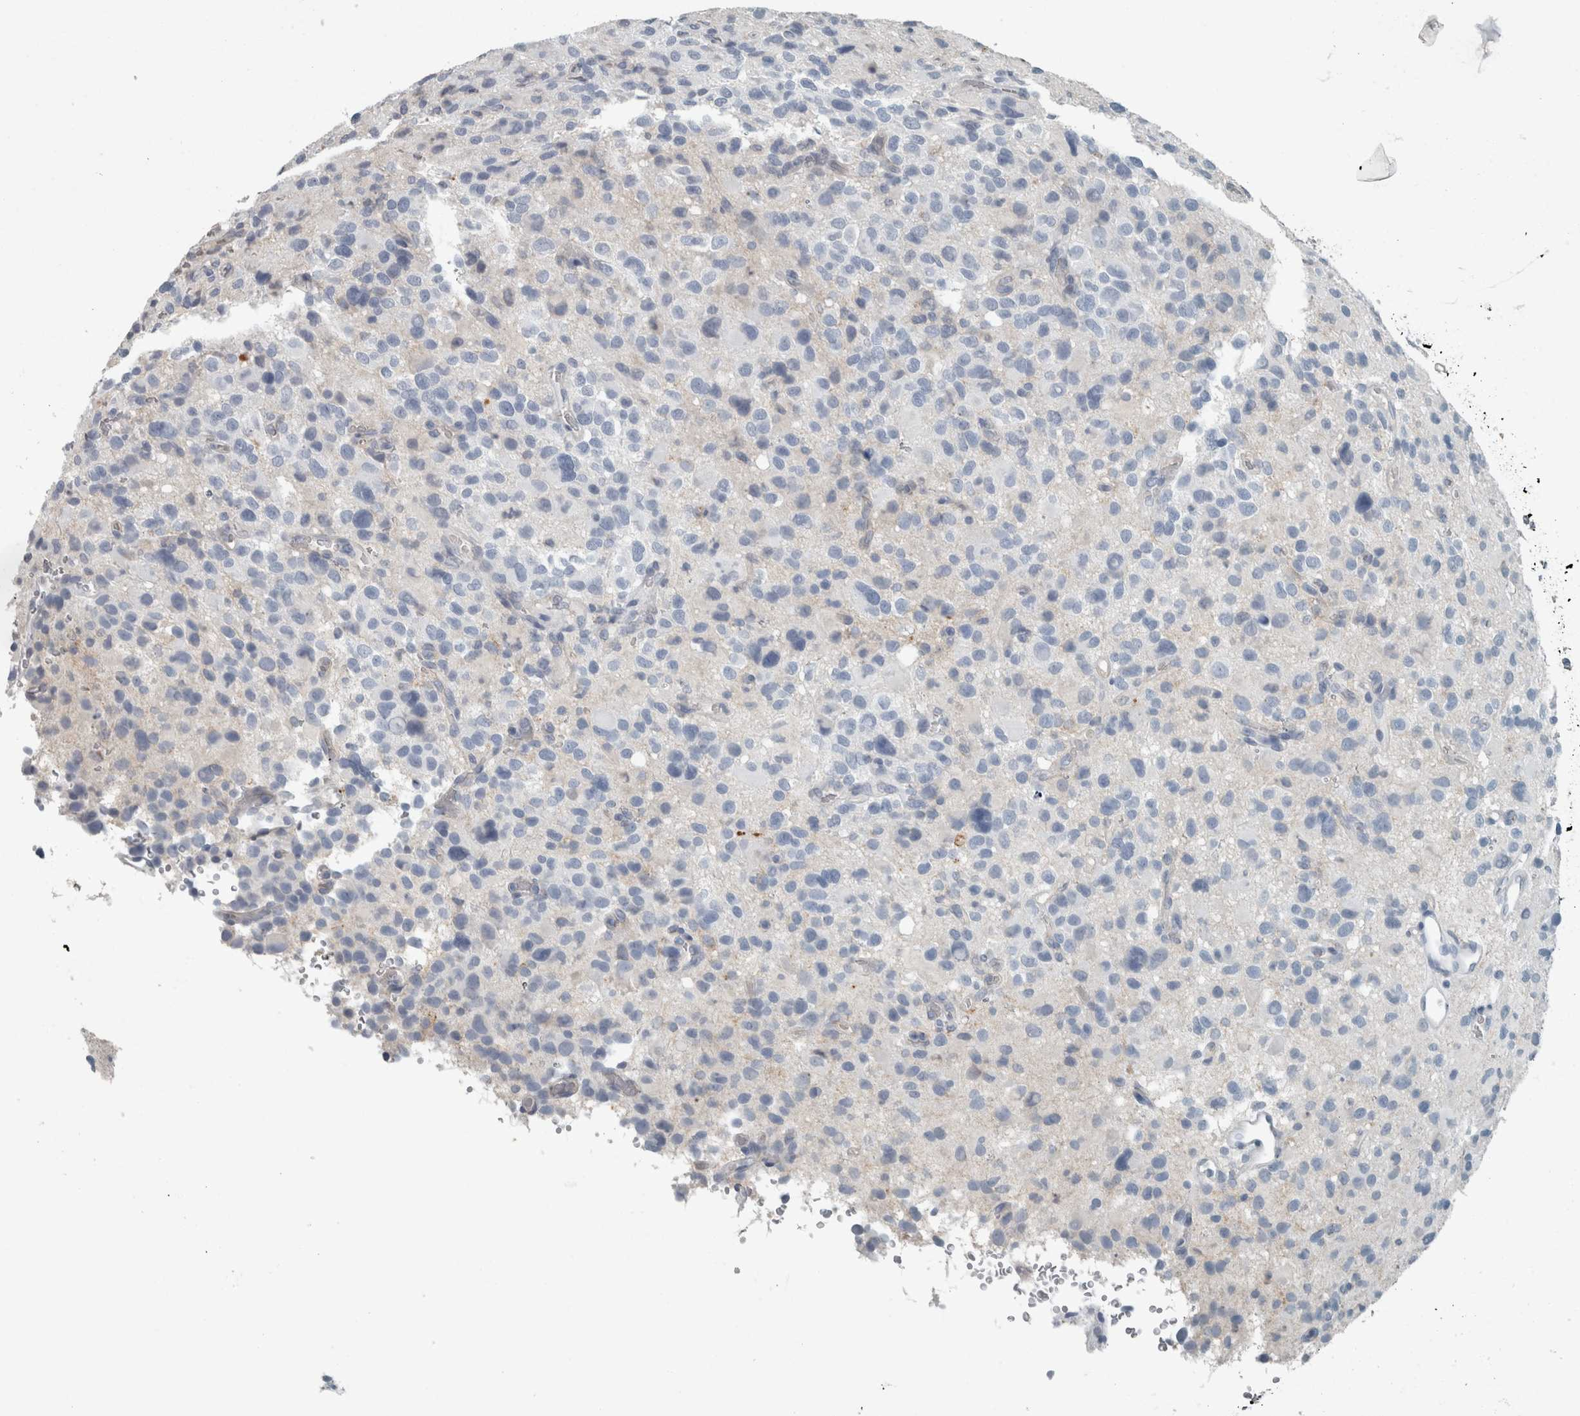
{"staining": {"intensity": "negative", "quantity": "none", "location": "none"}, "tissue": "glioma", "cell_type": "Tumor cells", "image_type": "cancer", "snomed": [{"axis": "morphology", "description": "Glioma, malignant, High grade"}, {"axis": "topography", "description": "Brain"}], "caption": "This is an IHC micrograph of glioma. There is no positivity in tumor cells.", "gene": "CHL1", "patient": {"sex": "male", "age": 48}}